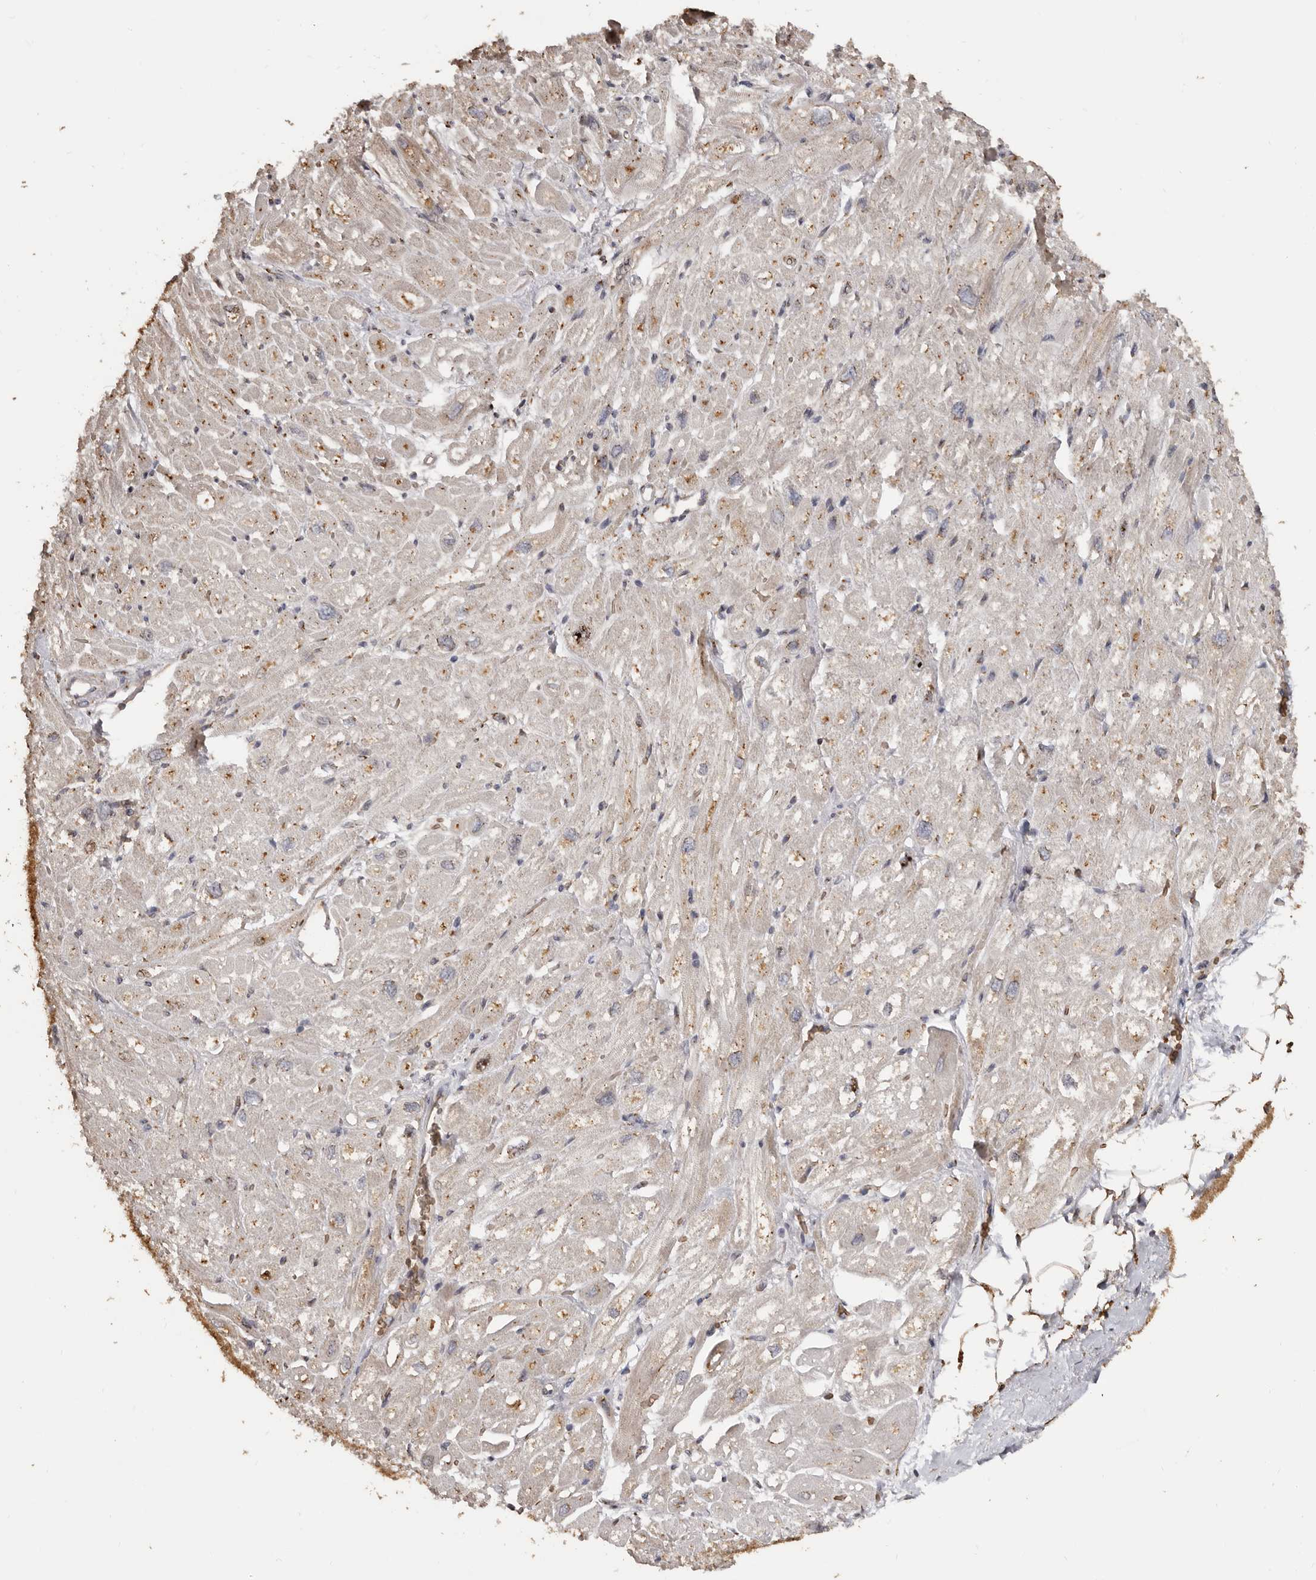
{"staining": {"intensity": "weak", "quantity": ">75%", "location": "cytoplasmic/membranous"}, "tissue": "heart muscle", "cell_type": "Cardiomyocytes", "image_type": "normal", "snomed": [{"axis": "morphology", "description": "Normal tissue, NOS"}, {"axis": "topography", "description": "Heart"}], "caption": "Heart muscle was stained to show a protein in brown. There is low levels of weak cytoplasmic/membranous positivity in approximately >75% of cardiomyocytes. The protein of interest is stained brown, and the nuclei are stained in blue (DAB (3,3'-diaminobenzidine) IHC with brightfield microscopy, high magnification).", "gene": "ENTREP1", "patient": {"sex": "male", "age": 50}}